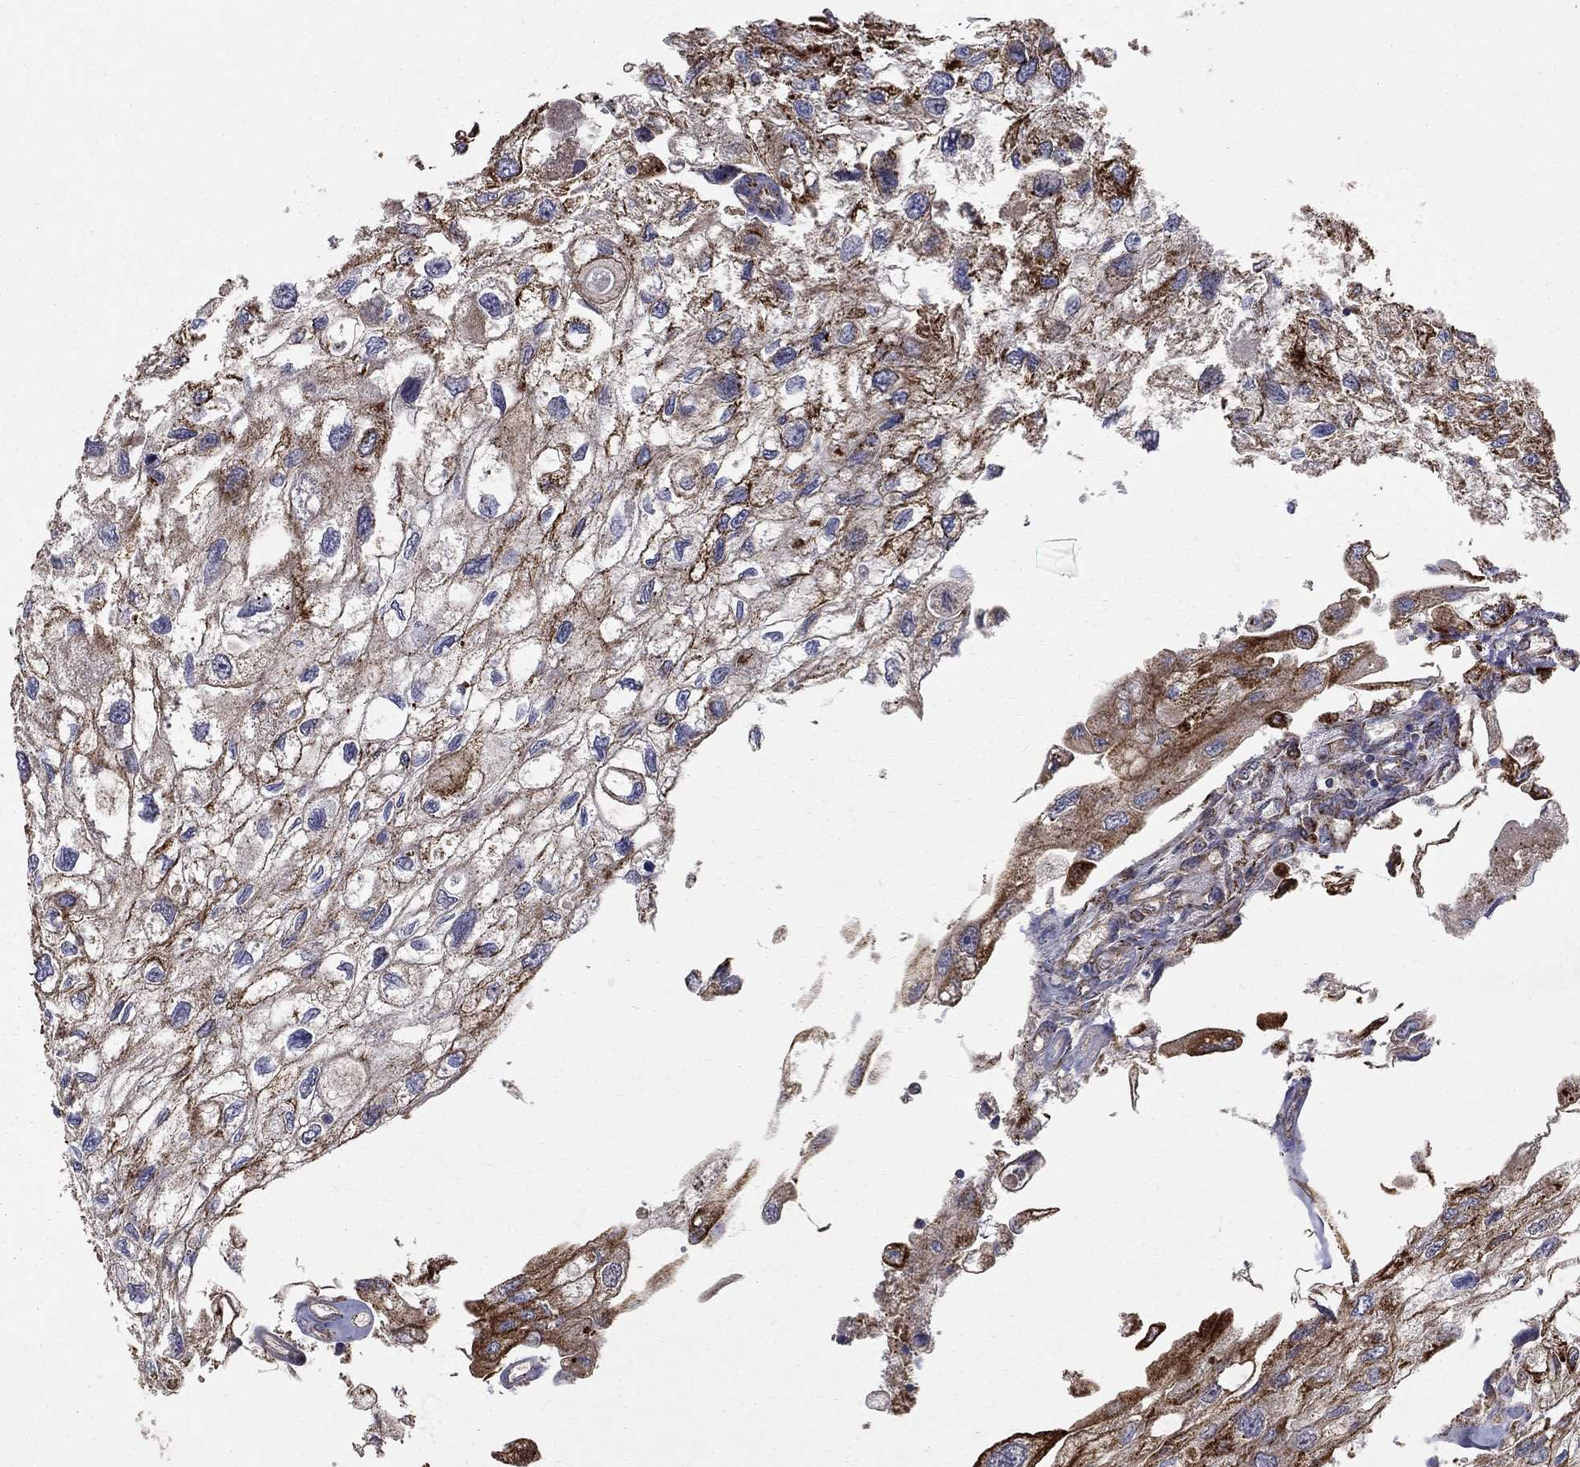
{"staining": {"intensity": "strong", "quantity": "25%-75%", "location": "cytoplasmic/membranous"}, "tissue": "urothelial cancer", "cell_type": "Tumor cells", "image_type": "cancer", "snomed": [{"axis": "morphology", "description": "Urothelial carcinoma, High grade"}, {"axis": "topography", "description": "Urinary bladder"}], "caption": "IHC of high-grade urothelial carcinoma shows high levels of strong cytoplasmic/membranous expression in approximately 25%-75% of tumor cells.", "gene": "GCSH", "patient": {"sex": "male", "age": 59}}